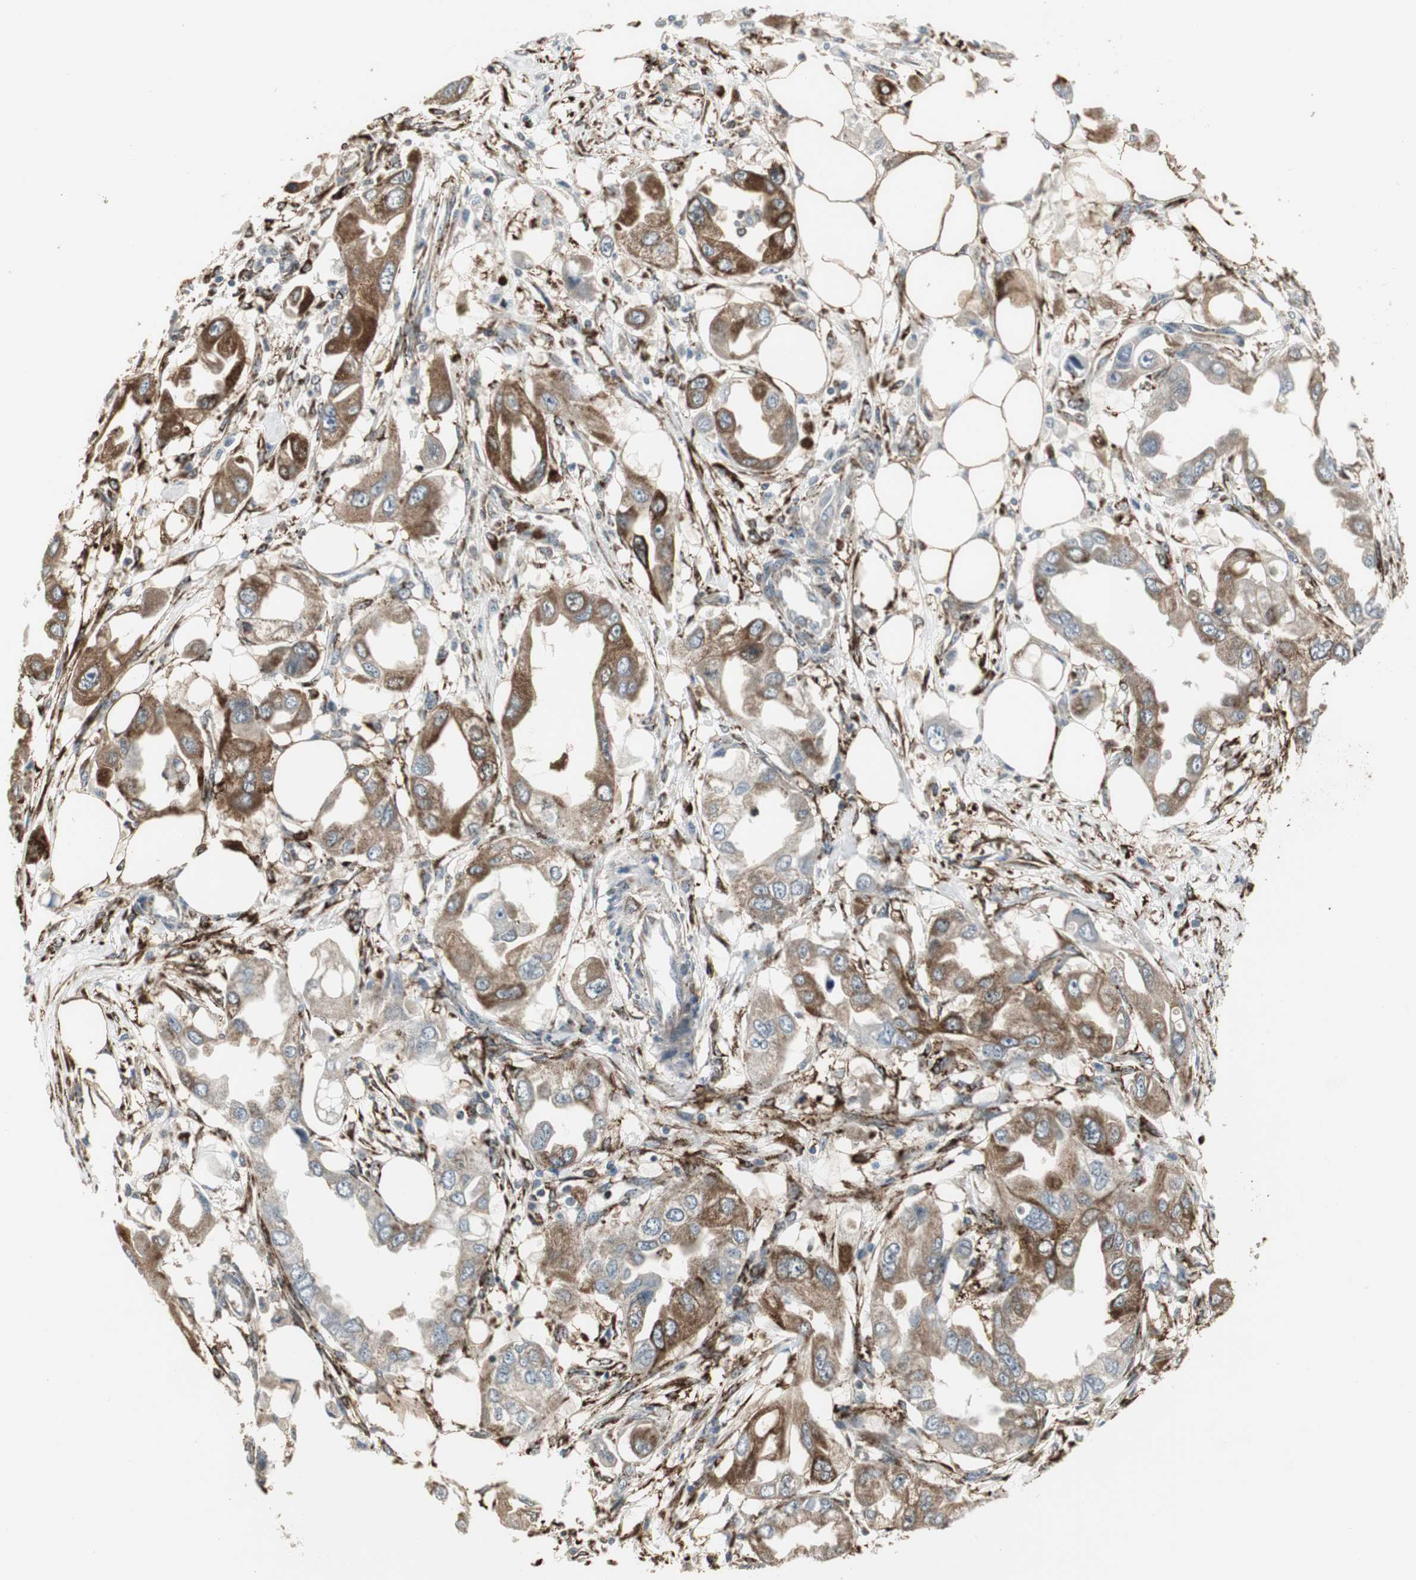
{"staining": {"intensity": "strong", "quantity": ">75%", "location": "cytoplasmic/membranous,nuclear"}, "tissue": "endometrial cancer", "cell_type": "Tumor cells", "image_type": "cancer", "snomed": [{"axis": "morphology", "description": "Adenocarcinoma, NOS"}, {"axis": "topography", "description": "Endometrium"}], "caption": "IHC image of human endometrial adenocarcinoma stained for a protein (brown), which exhibits high levels of strong cytoplasmic/membranous and nuclear staining in about >75% of tumor cells.", "gene": "PLIN3", "patient": {"sex": "female", "age": 67}}